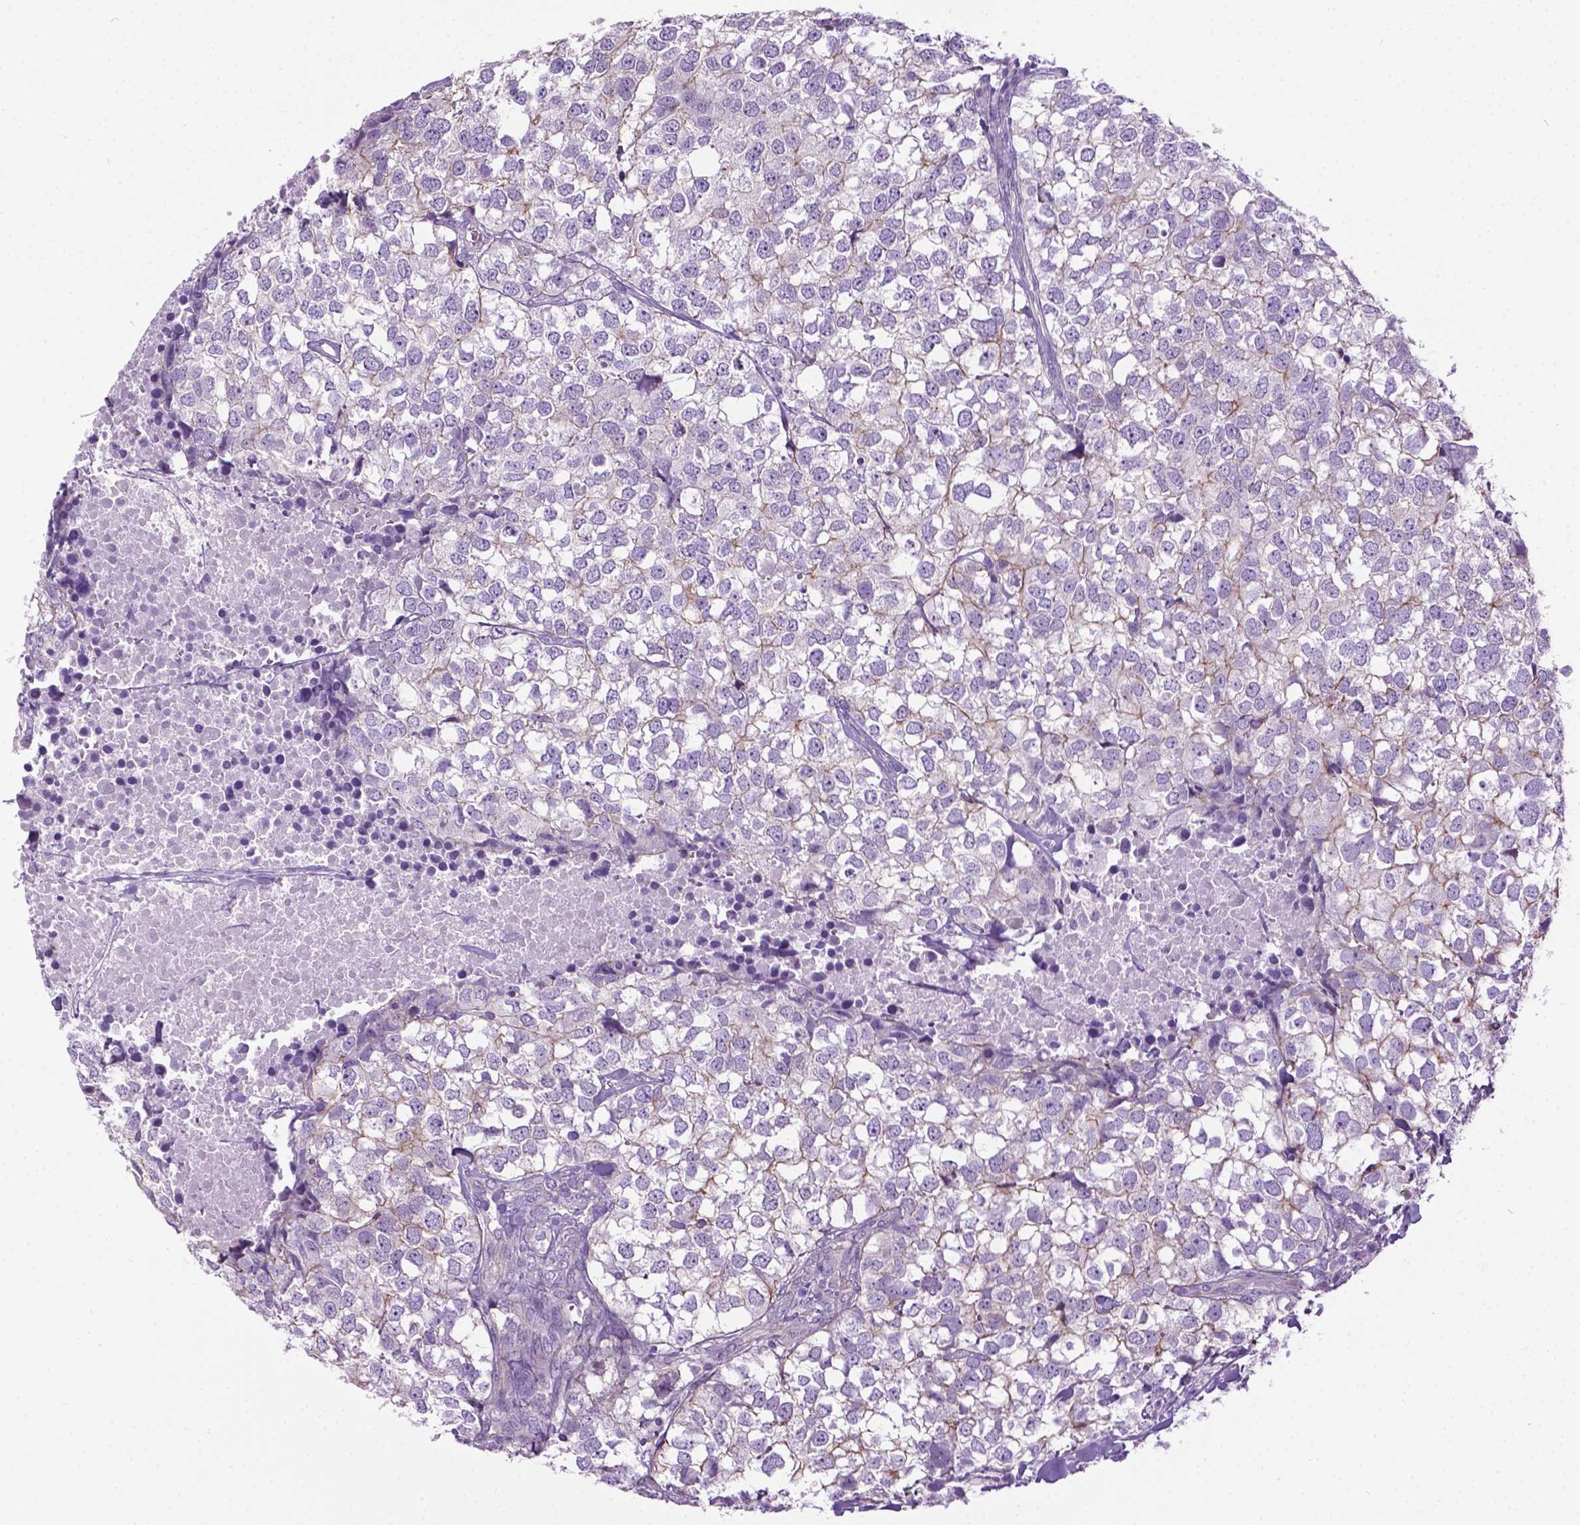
{"staining": {"intensity": "negative", "quantity": "none", "location": "none"}, "tissue": "breast cancer", "cell_type": "Tumor cells", "image_type": "cancer", "snomed": [{"axis": "morphology", "description": "Duct carcinoma"}, {"axis": "topography", "description": "Breast"}], "caption": "Immunohistochemistry of breast intraductal carcinoma shows no staining in tumor cells.", "gene": "SPECC1L", "patient": {"sex": "female", "age": 30}}